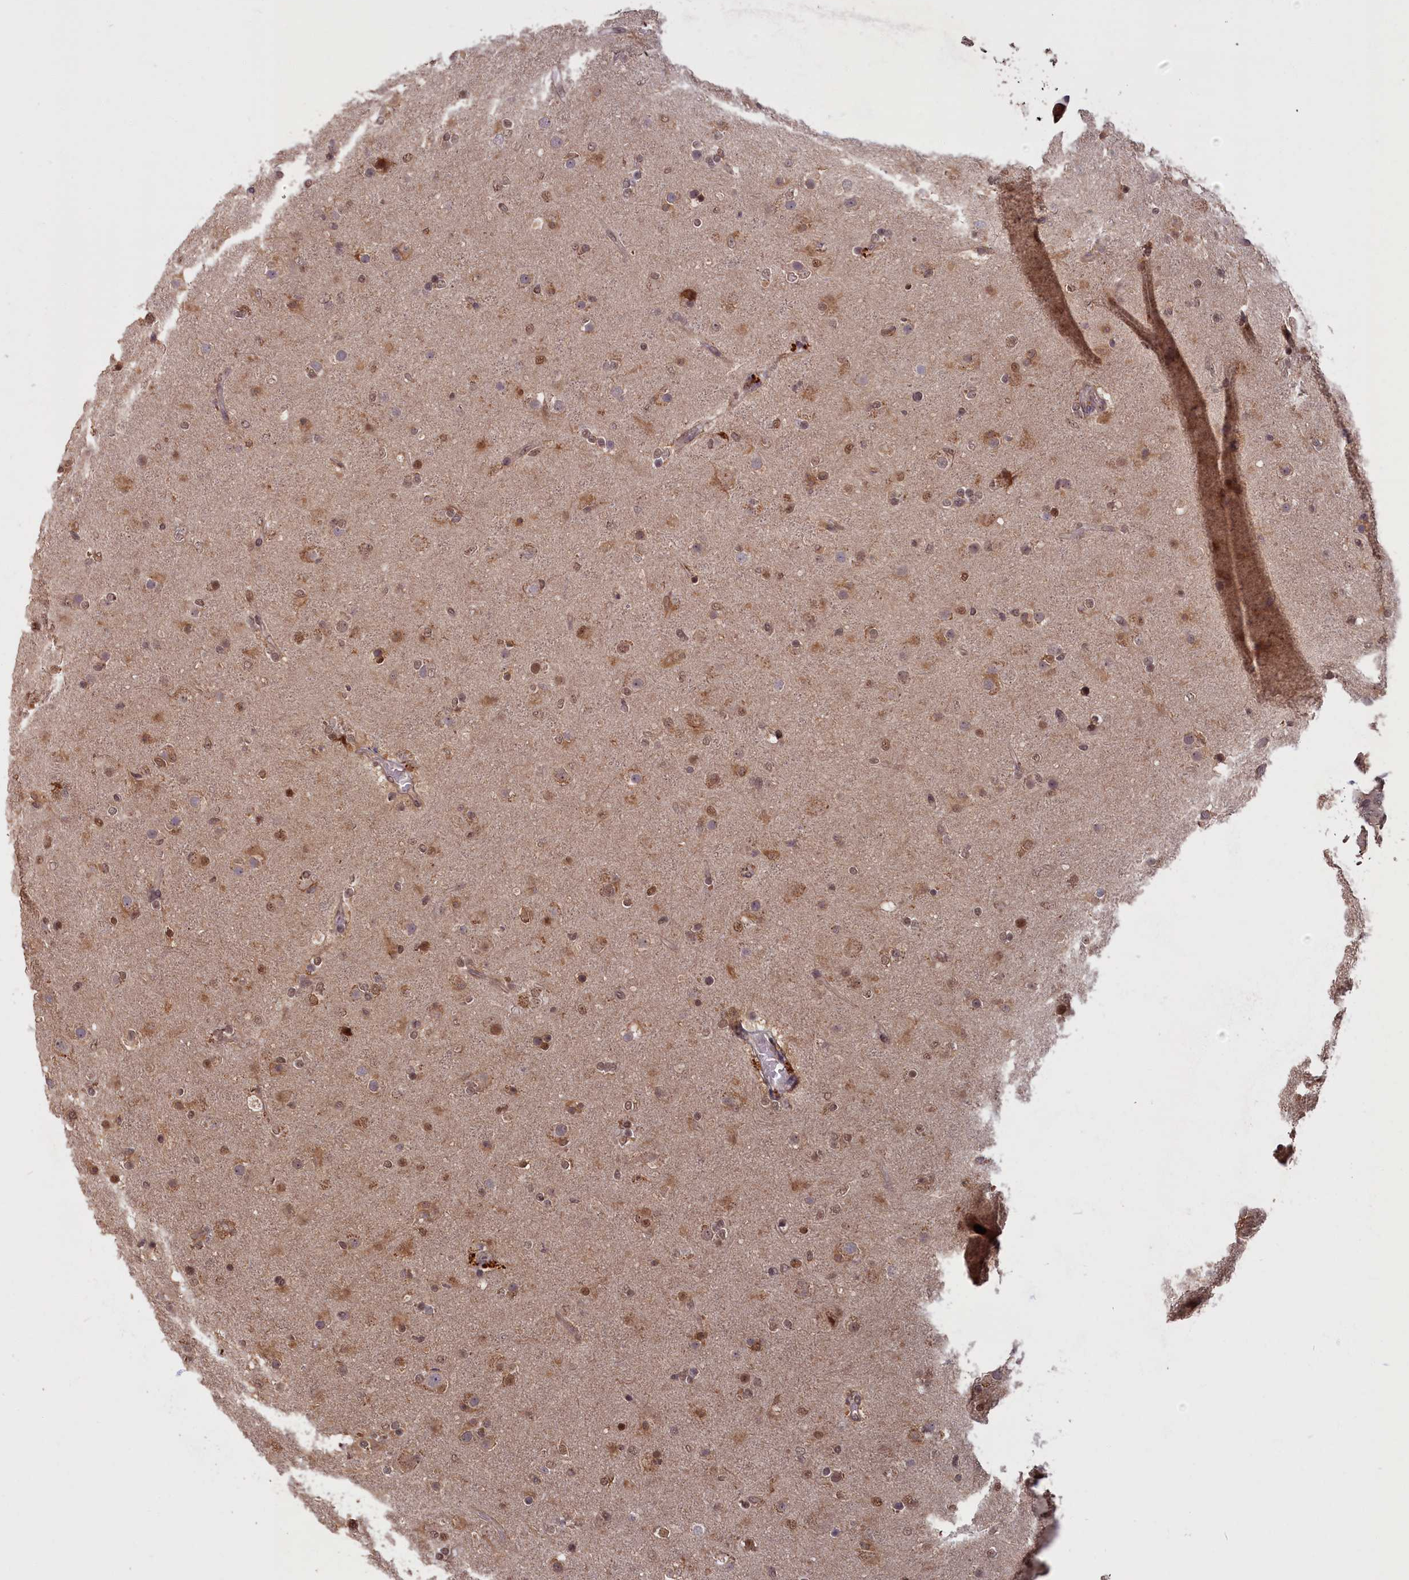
{"staining": {"intensity": "moderate", "quantity": ">75%", "location": "cytoplasmic/membranous,nuclear"}, "tissue": "glioma", "cell_type": "Tumor cells", "image_type": "cancer", "snomed": [{"axis": "morphology", "description": "Glioma, malignant, Low grade"}, {"axis": "topography", "description": "Brain"}], "caption": "This micrograph reveals glioma stained with immunohistochemistry to label a protein in brown. The cytoplasmic/membranous and nuclear of tumor cells show moderate positivity for the protein. Nuclei are counter-stained blue.", "gene": "HIF3A", "patient": {"sex": "male", "age": 65}}